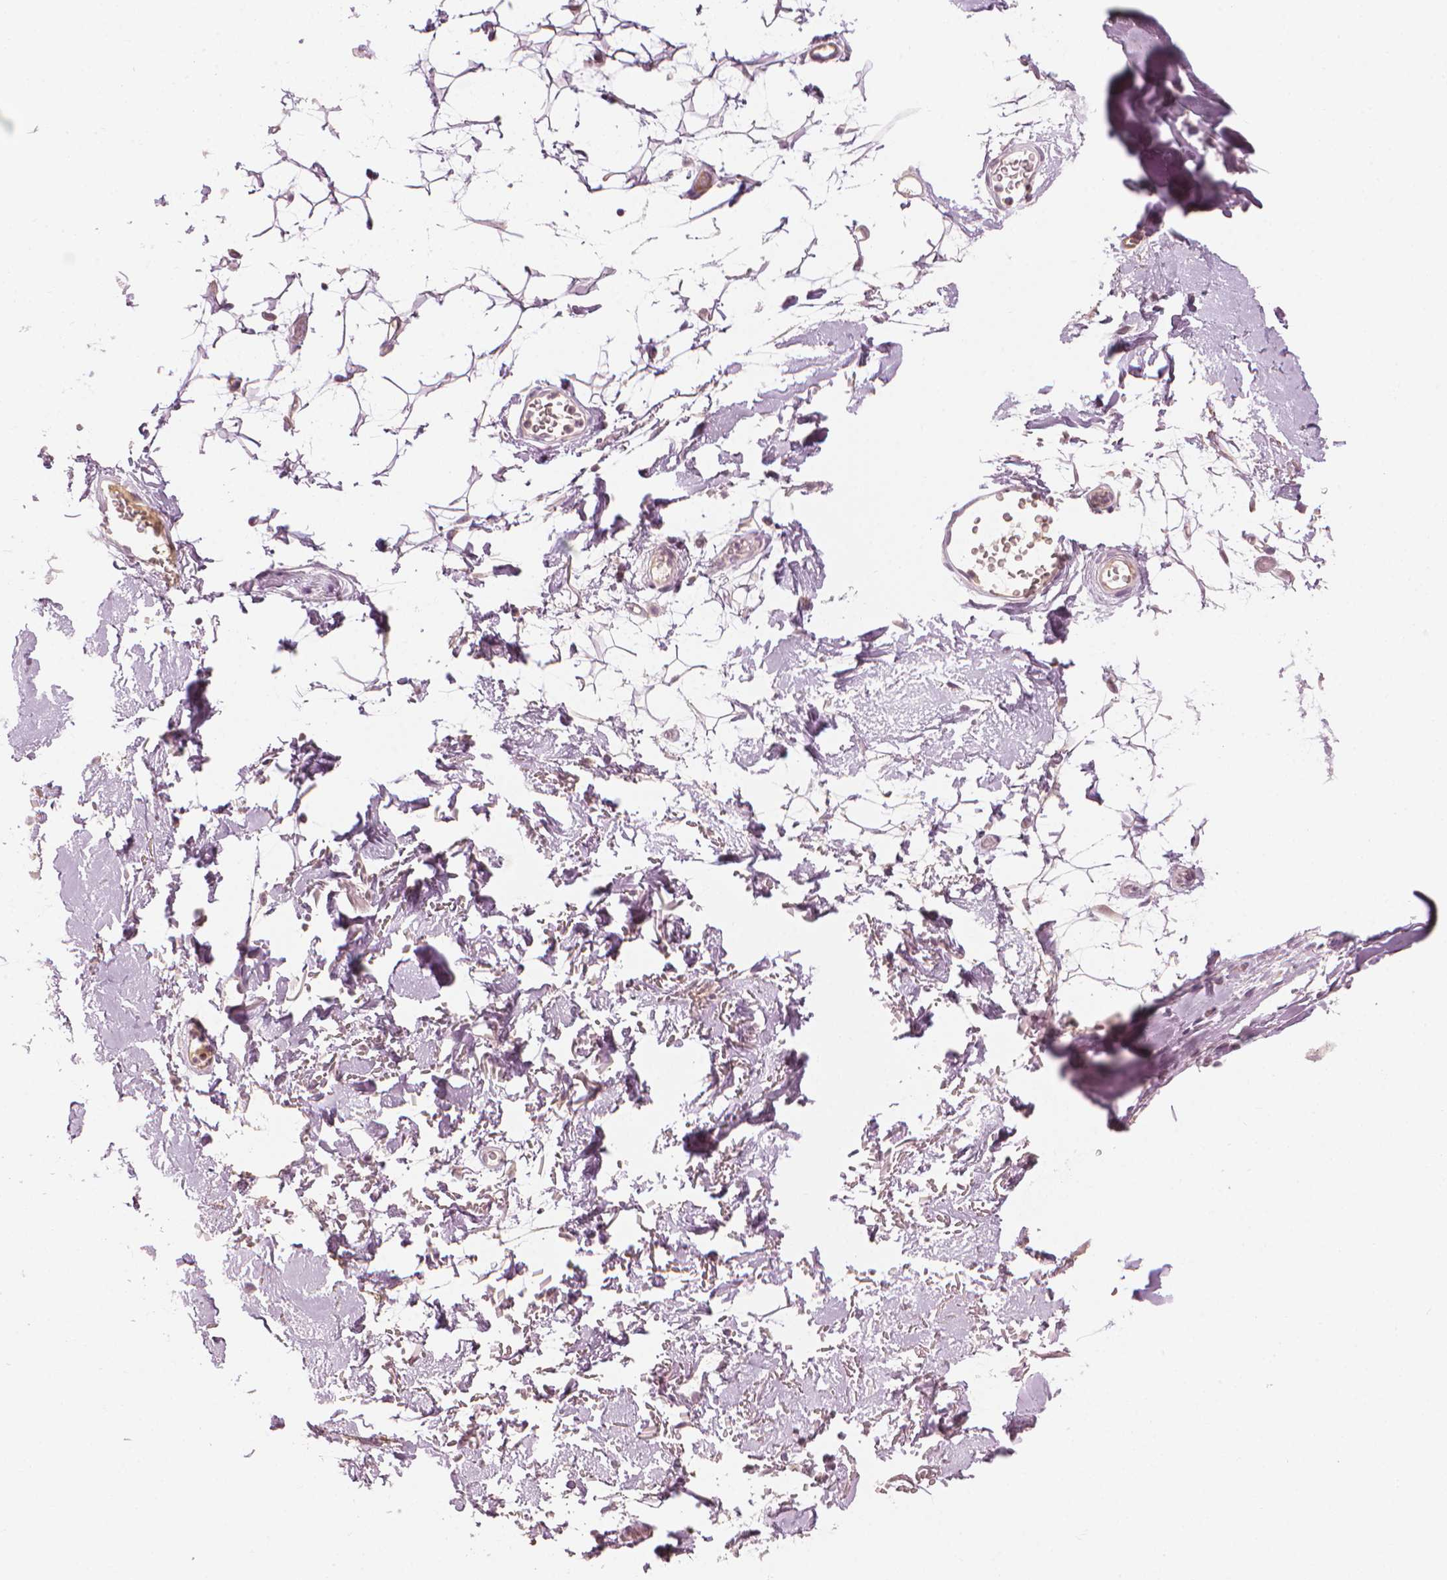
{"staining": {"intensity": "weak", "quantity": "<25%", "location": "cytoplasmic/membranous"}, "tissue": "adipose tissue", "cell_type": "Adipocytes", "image_type": "normal", "snomed": [{"axis": "morphology", "description": "Normal tissue, NOS"}, {"axis": "topography", "description": "Anal"}, {"axis": "topography", "description": "Peripheral nerve tissue"}], "caption": "IHC histopathology image of benign adipose tissue stained for a protein (brown), which exhibits no expression in adipocytes. (DAB (3,3'-diaminobenzidine) IHC visualized using brightfield microscopy, high magnification).", "gene": "CFAP126", "patient": {"sex": "male", "age": 78}}